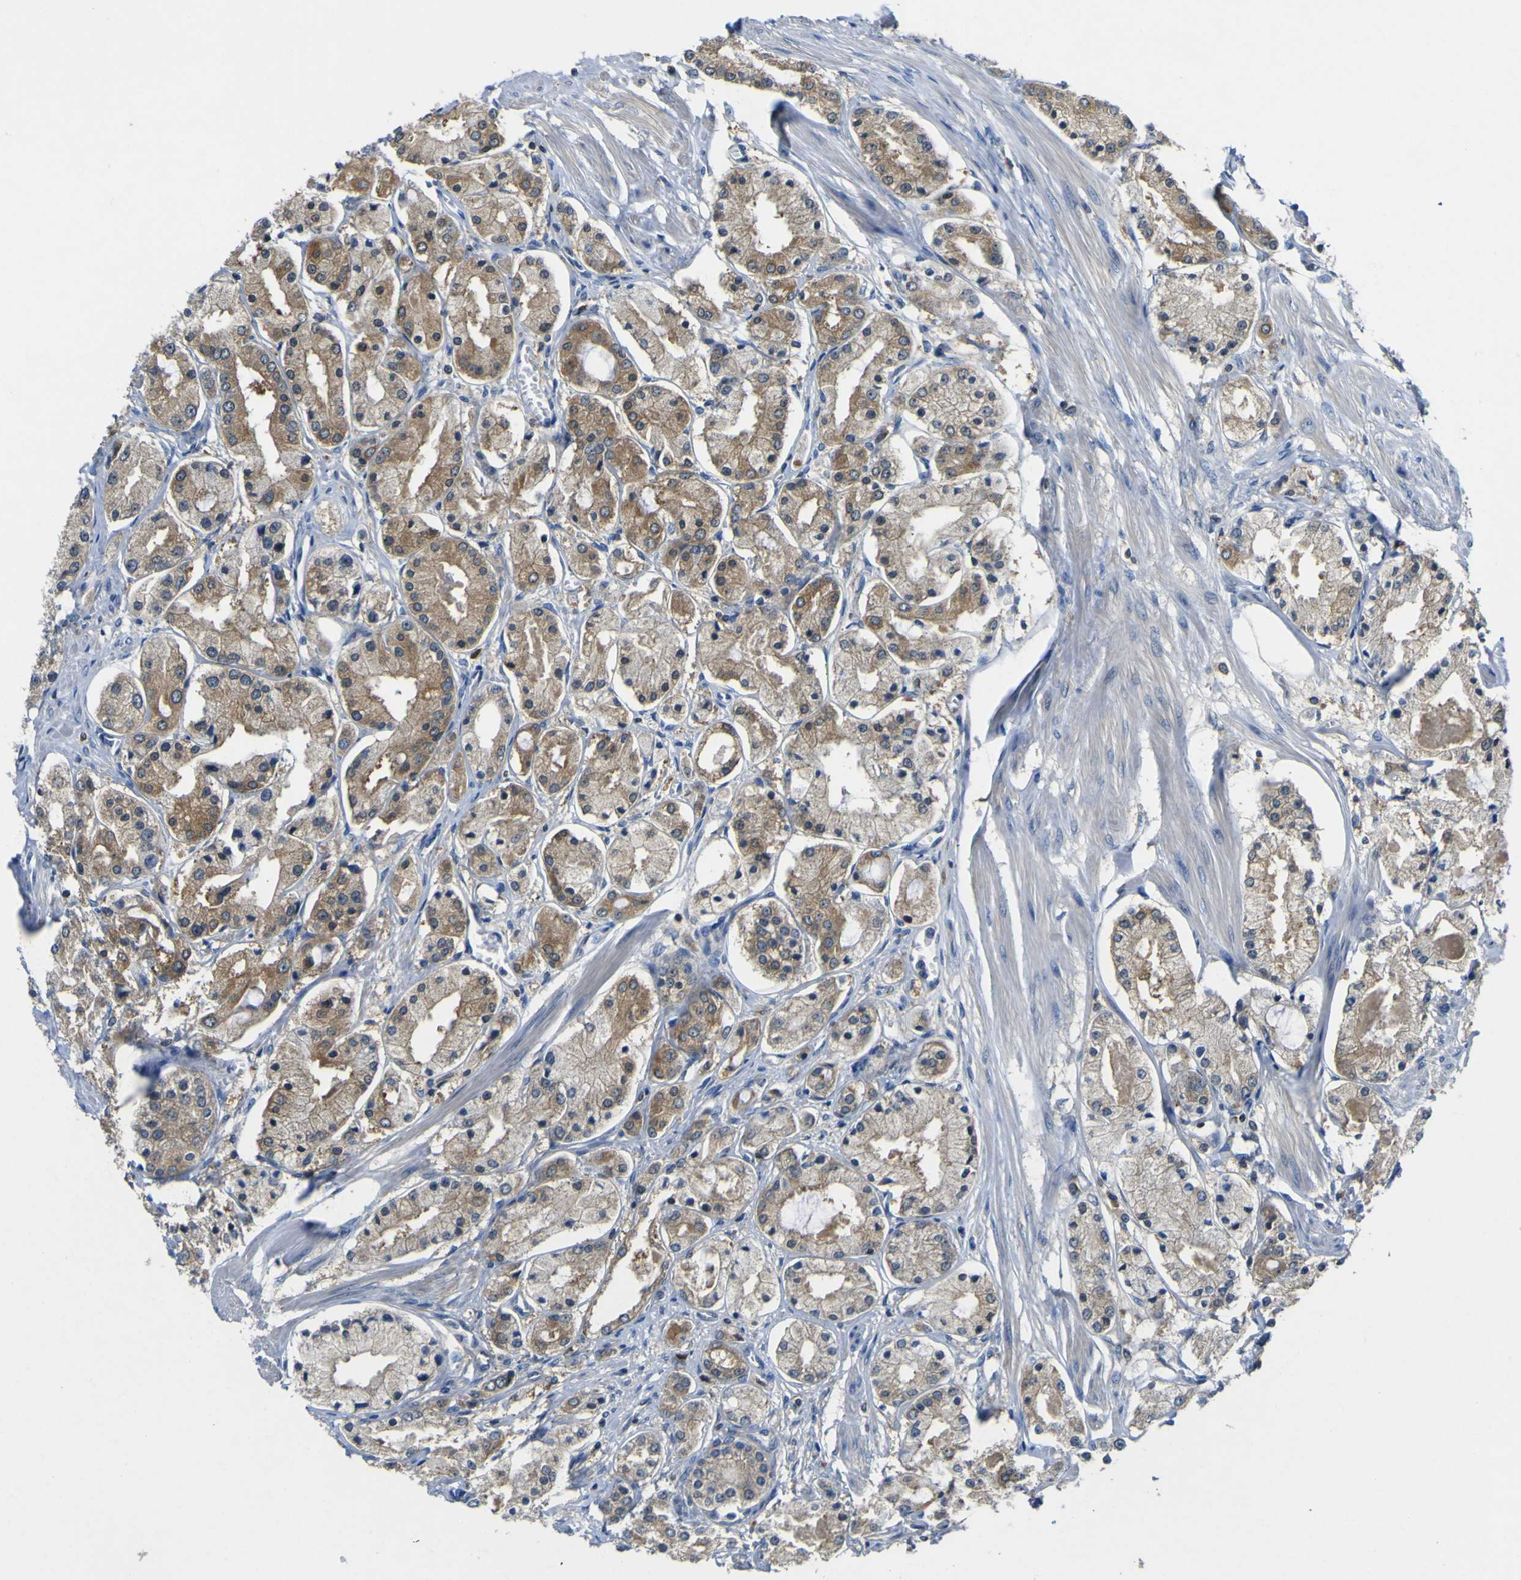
{"staining": {"intensity": "moderate", "quantity": "25%-75%", "location": "cytoplasmic/membranous"}, "tissue": "prostate cancer", "cell_type": "Tumor cells", "image_type": "cancer", "snomed": [{"axis": "morphology", "description": "Adenocarcinoma, High grade"}, {"axis": "topography", "description": "Prostate"}], "caption": "Immunohistochemistry (IHC) histopathology image of neoplastic tissue: prostate high-grade adenocarcinoma stained using immunohistochemistry shows medium levels of moderate protein expression localized specifically in the cytoplasmic/membranous of tumor cells, appearing as a cytoplasmic/membranous brown color.", "gene": "EML2", "patient": {"sex": "male", "age": 66}}